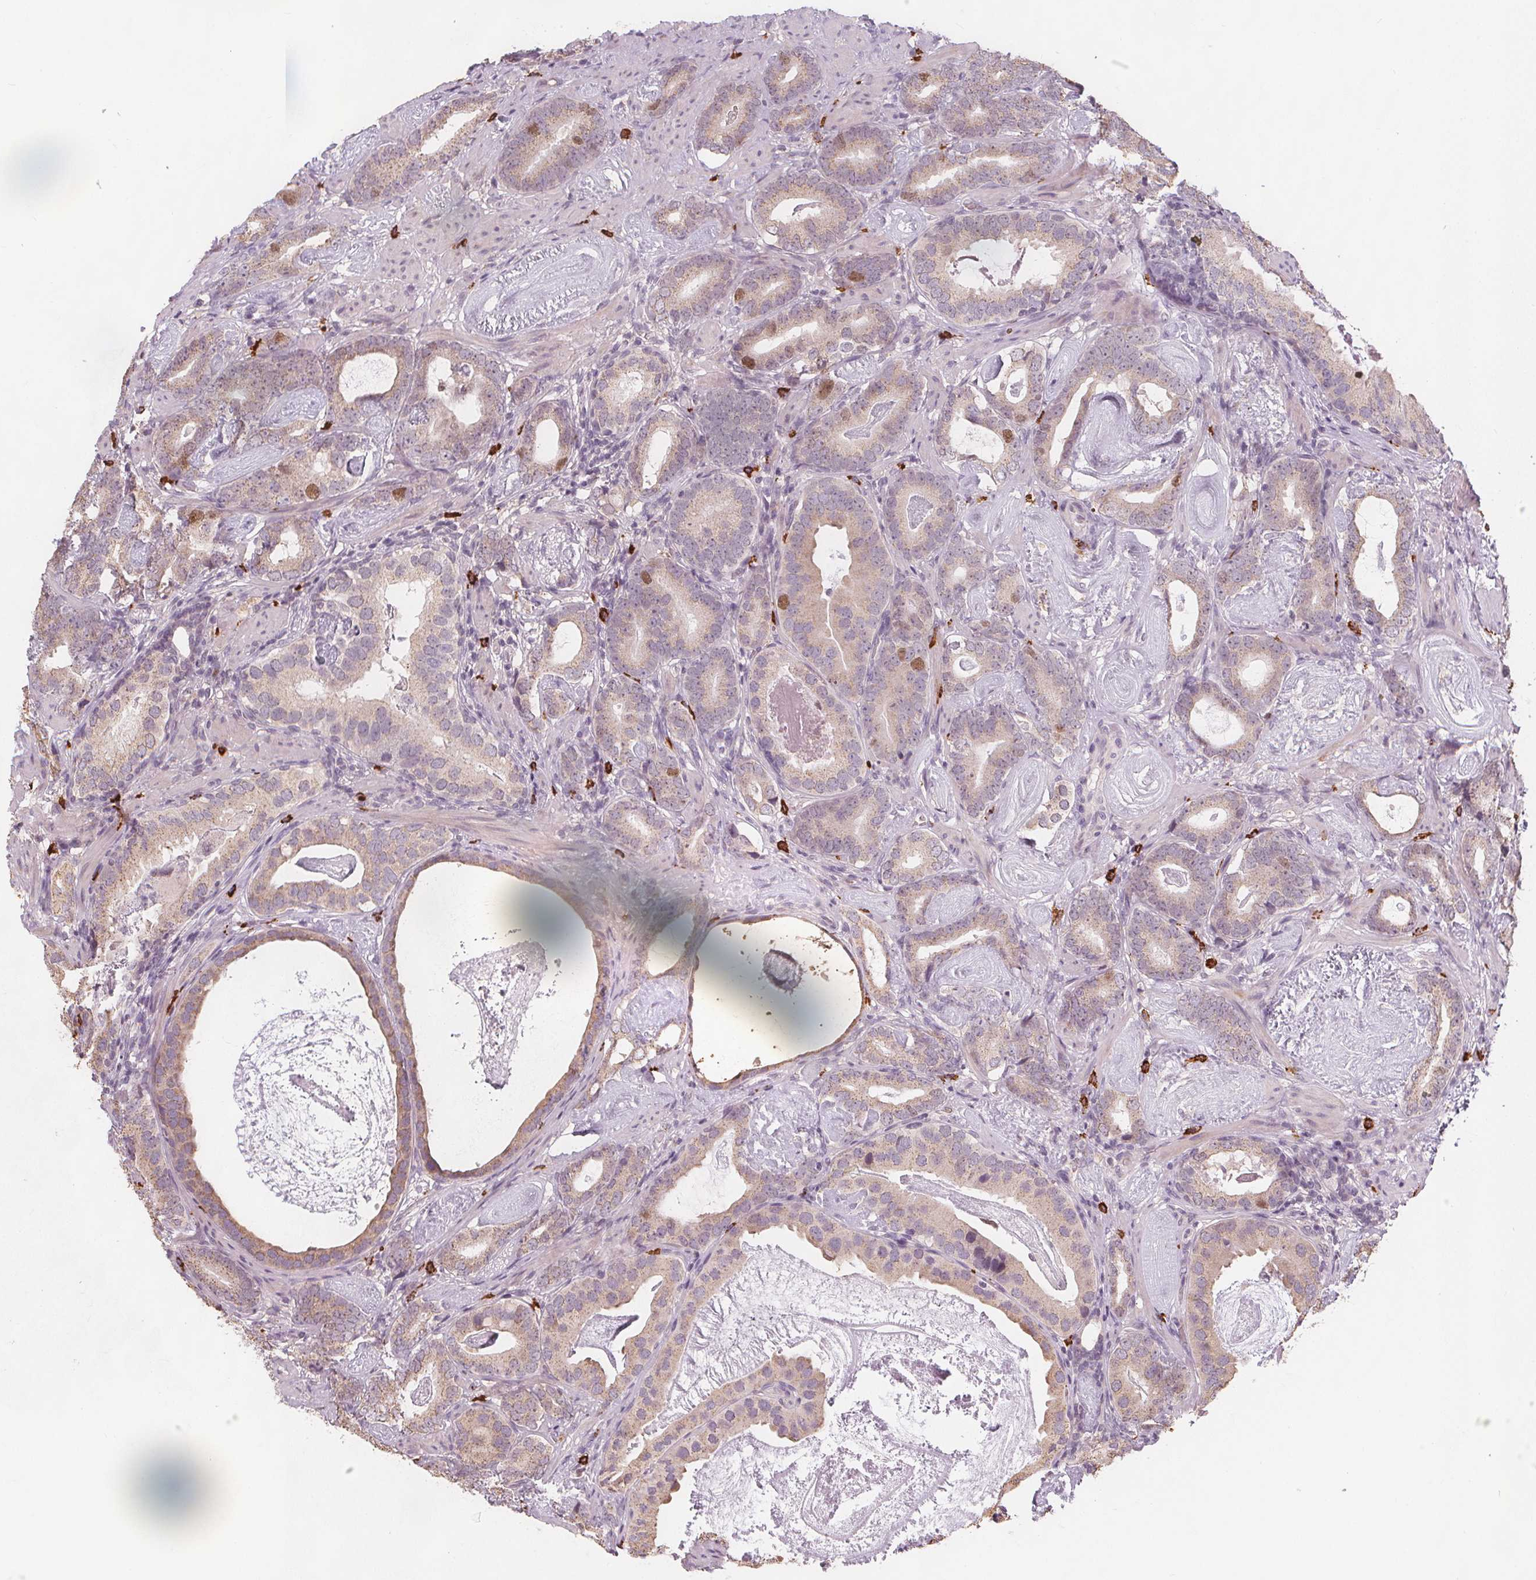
{"staining": {"intensity": "weak", "quantity": "25%-75%", "location": "cytoplasmic/membranous"}, "tissue": "prostate cancer", "cell_type": "Tumor cells", "image_type": "cancer", "snomed": [{"axis": "morphology", "description": "Adenocarcinoma, Low grade"}, {"axis": "topography", "description": "Prostate and seminal vesicle, NOS"}], "caption": "IHC (DAB (3,3'-diaminobenzidine)) staining of human prostate low-grade adenocarcinoma shows weak cytoplasmic/membranous protein staining in approximately 25%-75% of tumor cells.", "gene": "TIPIN", "patient": {"sex": "male", "age": 71}}